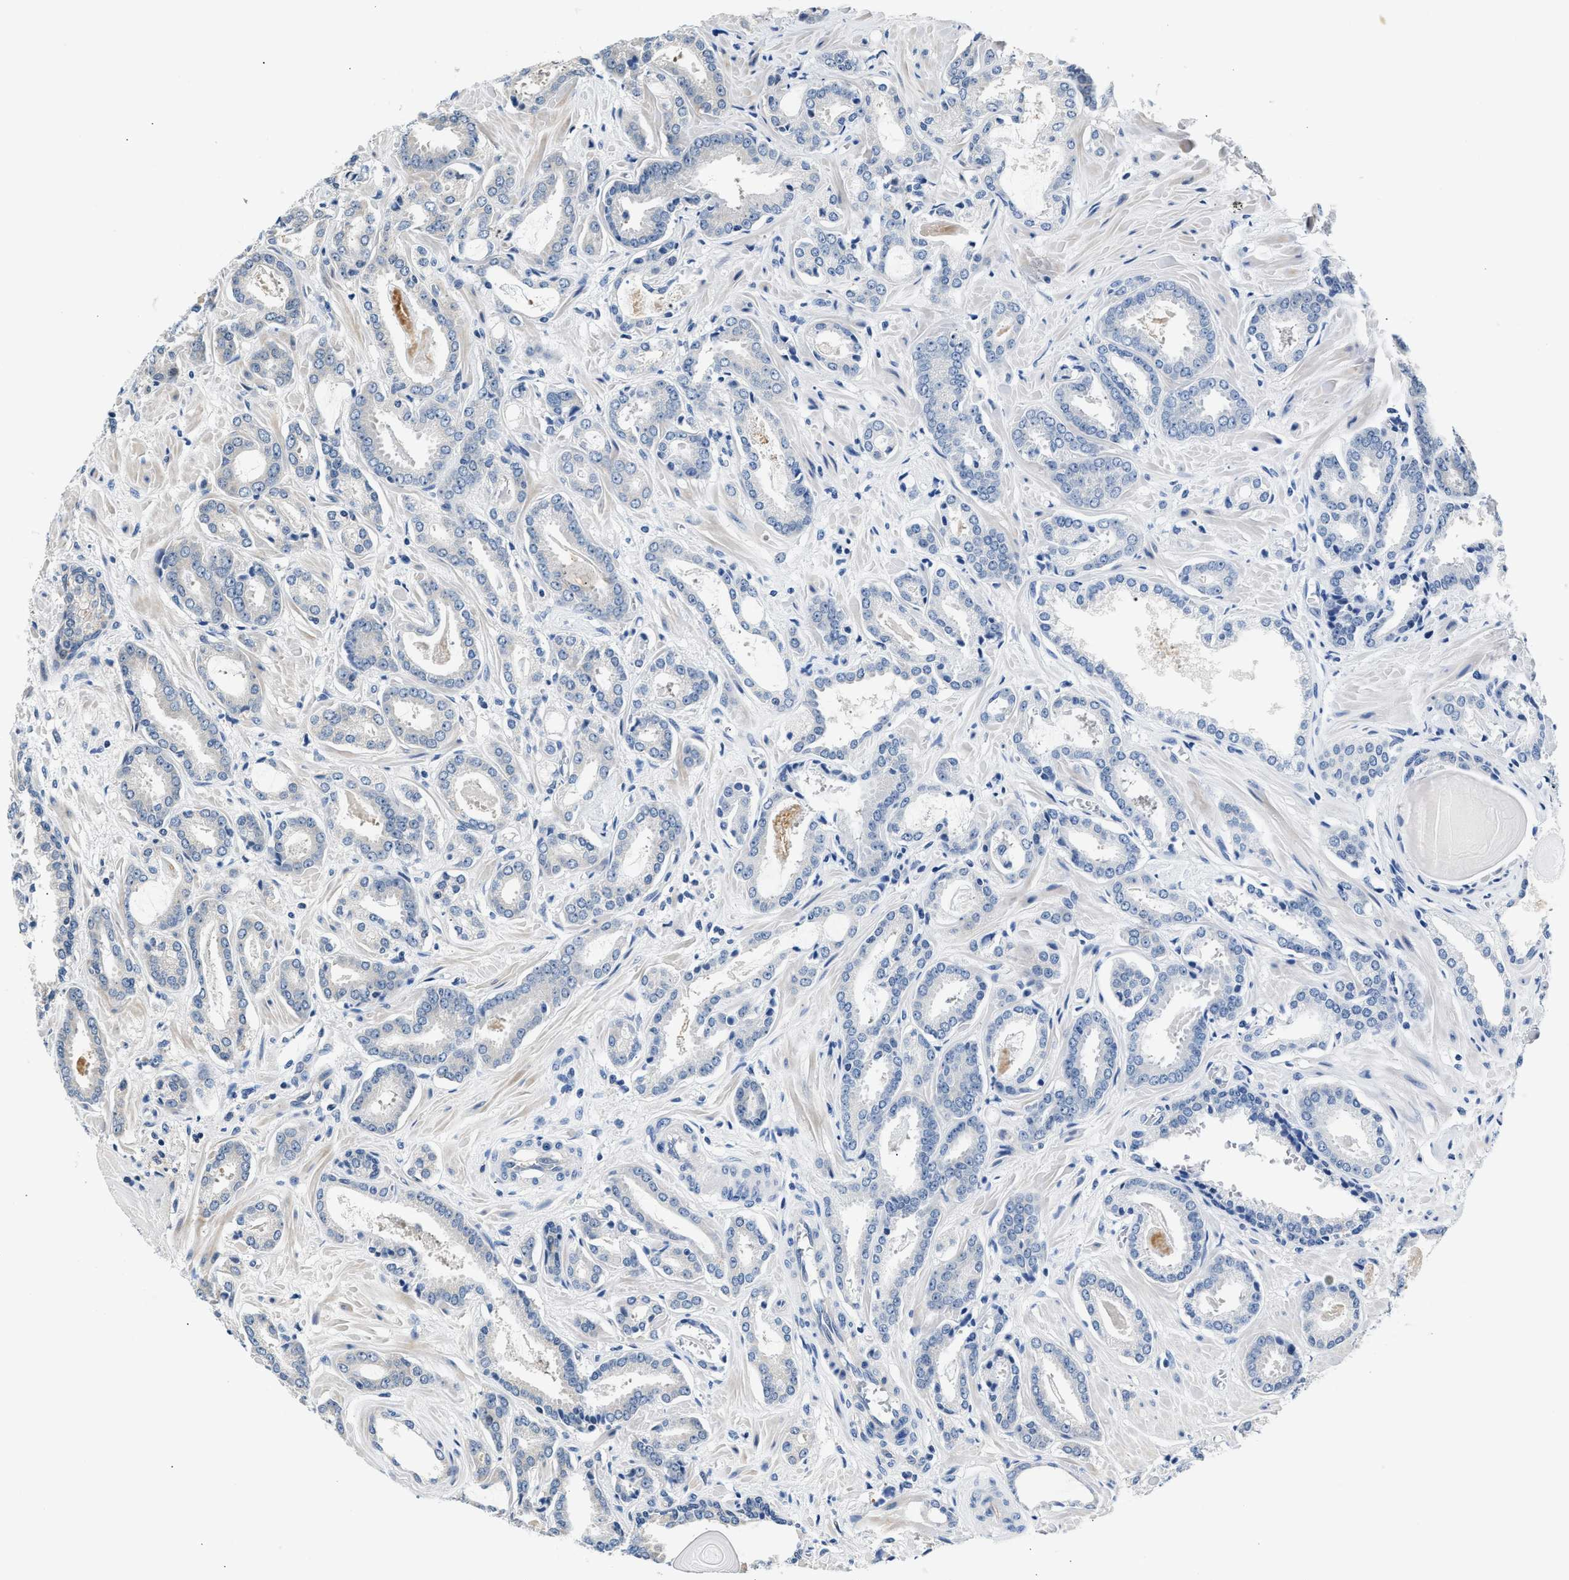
{"staining": {"intensity": "weak", "quantity": "<25%", "location": "cytoplasmic/membranous"}, "tissue": "prostate cancer", "cell_type": "Tumor cells", "image_type": "cancer", "snomed": [{"axis": "morphology", "description": "Adenocarcinoma, Low grade"}, {"axis": "topography", "description": "Prostate"}], "caption": "High magnification brightfield microscopy of adenocarcinoma (low-grade) (prostate) stained with DAB (3,3'-diaminobenzidine) (brown) and counterstained with hematoxylin (blue): tumor cells show no significant staining.", "gene": "TUT7", "patient": {"sex": "male", "age": 53}}